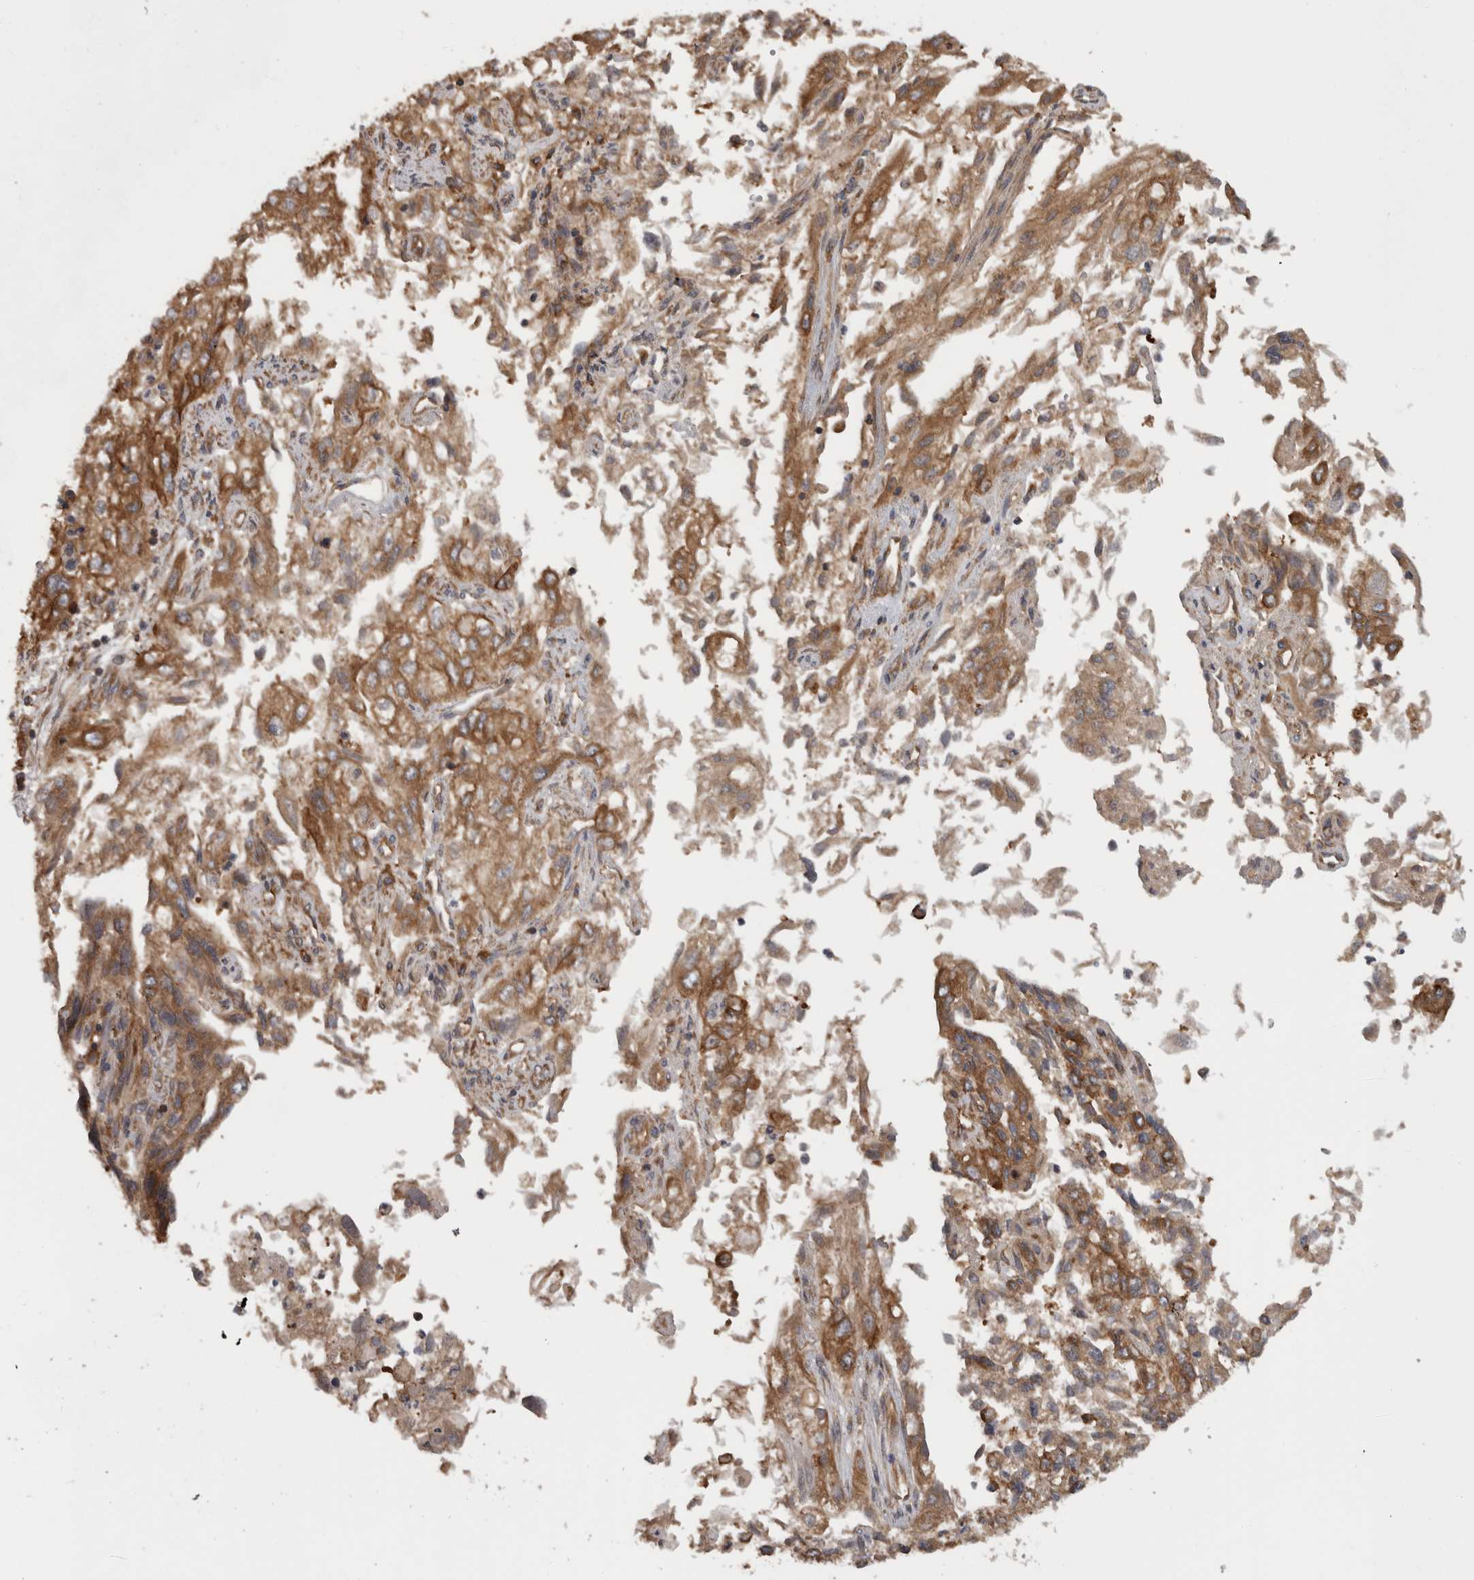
{"staining": {"intensity": "moderate", "quantity": ">75%", "location": "cytoplasmic/membranous"}, "tissue": "endometrial cancer", "cell_type": "Tumor cells", "image_type": "cancer", "snomed": [{"axis": "morphology", "description": "Adenocarcinoma, NOS"}, {"axis": "topography", "description": "Endometrium"}], "caption": "About >75% of tumor cells in human endometrial cancer demonstrate moderate cytoplasmic/membranous protein expression as visualized by brown immunohistochemical staining.", "gene": "SMCR8", "patient": {"sex": "female", "age": 49}}